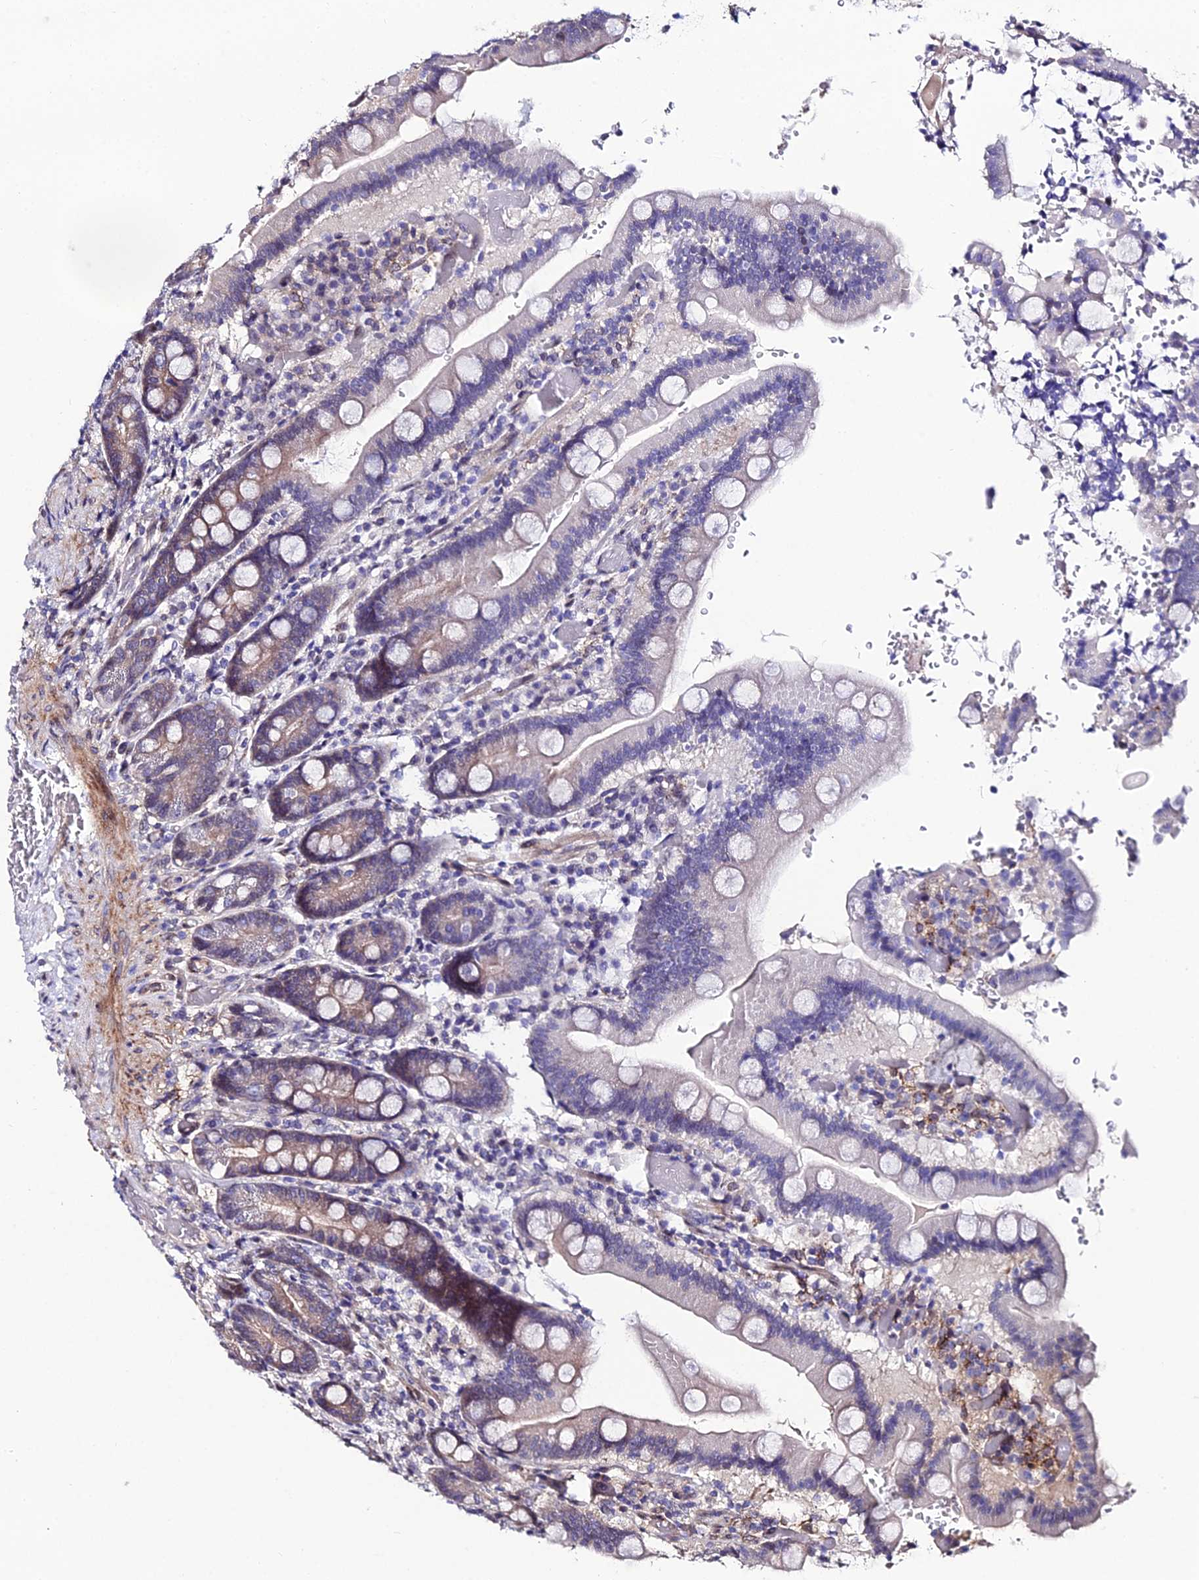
{"staining": {"intensity": "moderate", "quantity": "<25%", "location": "cytoplasmic/membranous"}, "tissue": "duodenum", "cell_type": "Glandular cells", "image_type": "normal", "snomed": [{"axis": "morphology", "description": "Normal tissue, NOS"}, {"axis": "topography", "description": "Duodenum"}], "caption": "Protein expression analysis of benign human duodenum reveals moderate cytoplasmic/membranous staining in approximately <25% of glandular cells. Nuclei are stained in blue.", "gene": "DDX19A", "patient": {"sex": "female", "age": 62}}